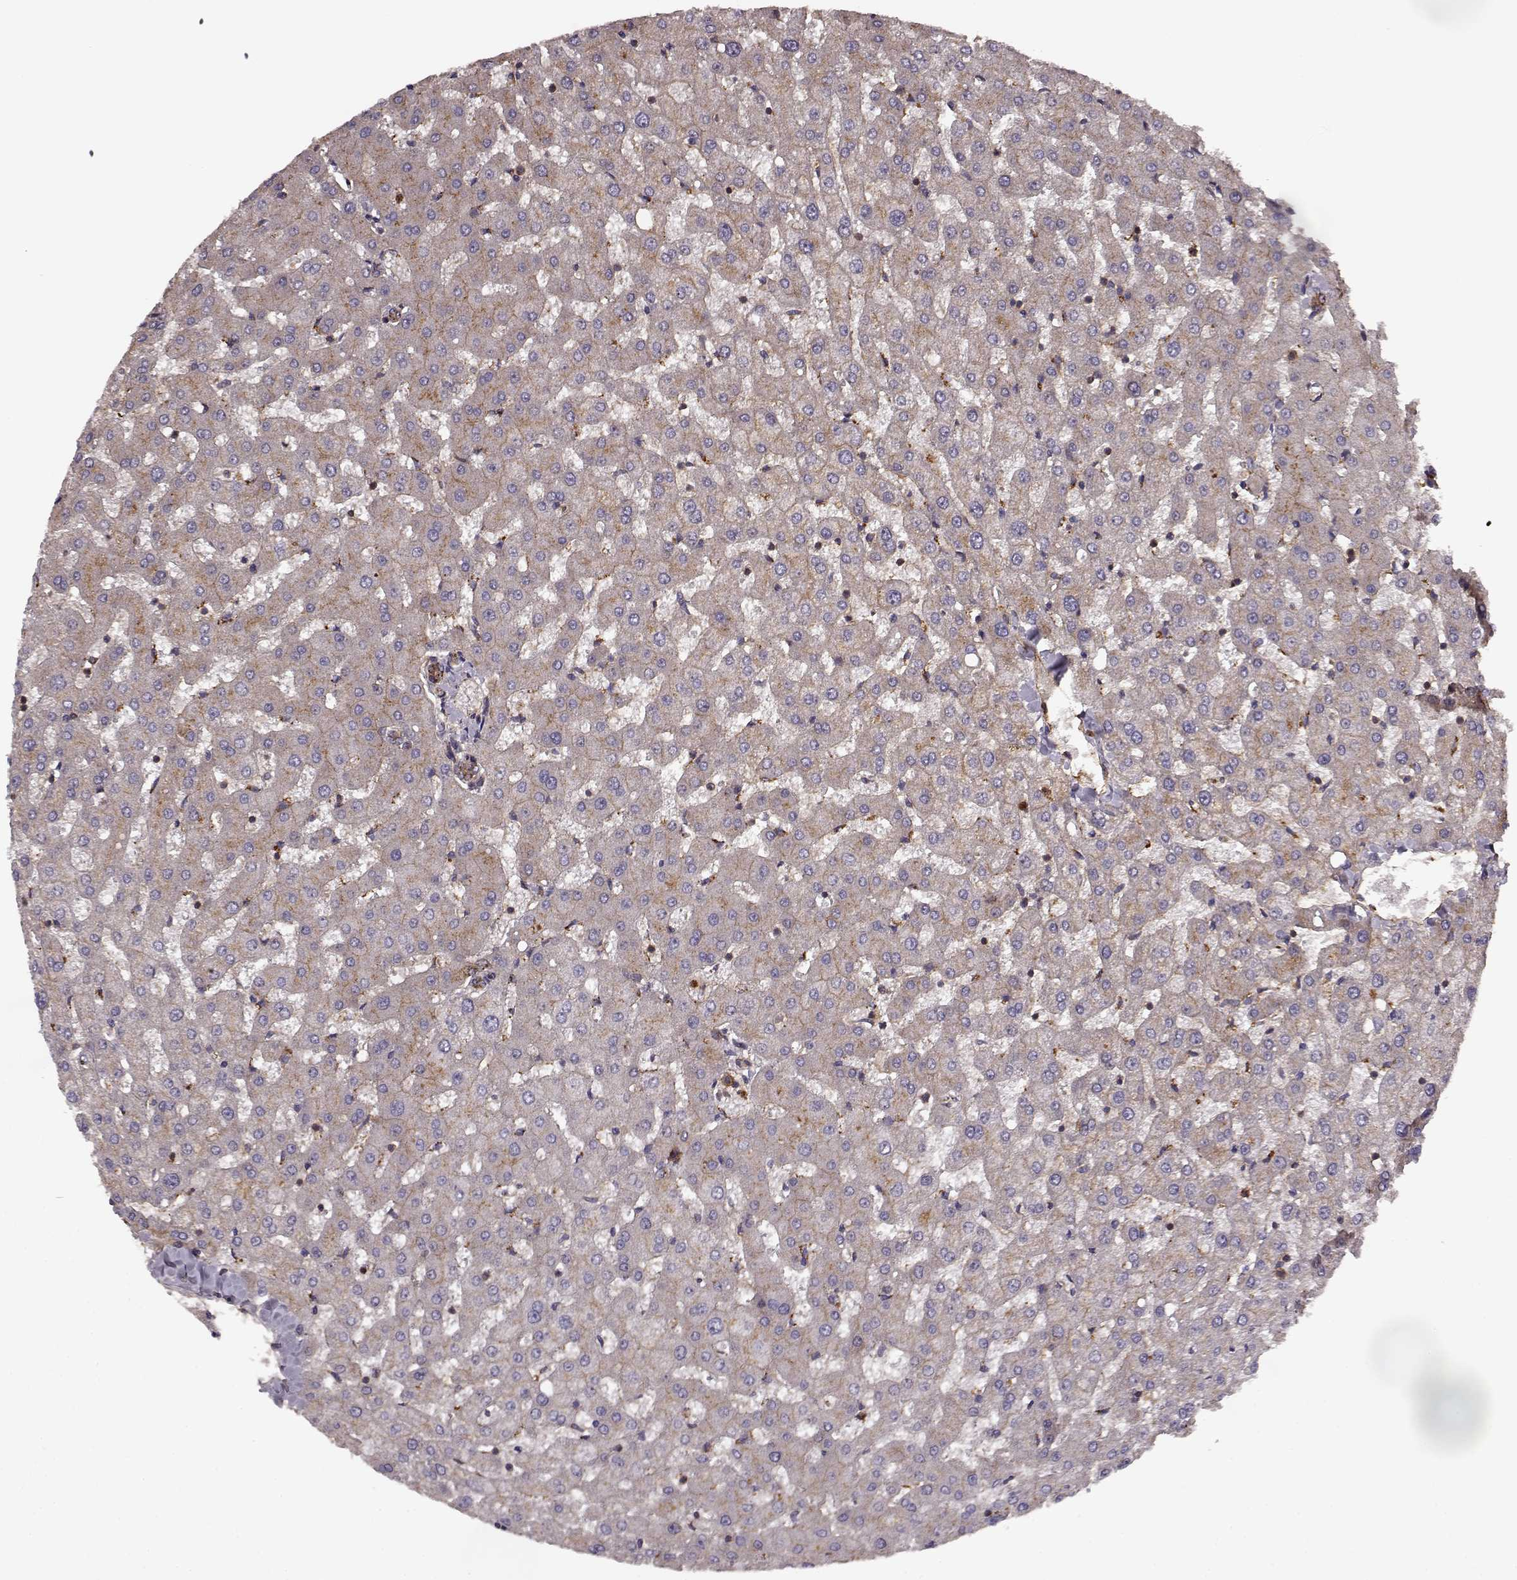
{"staining": {"intensity": "strong", "quantity": ">75%", "location": "cytoplasmic/membranous"}, "tissue": "liver", "cell_type": "Cholangiocytes", "image_type": "normal", "snomed": [{"axis": "morphology", "description": "Normal tissue, NOS"}, {"axis": "topography", "description": "Liver"}], "caption": "Protein staining displays strong cytoplasmic/membranous staining in about >75% of cholangiocytes in unremarkable liver. (DAB (3,3'-diaminobenzidine) = brown stain, brightfield microscopy at high magnification).", "gene": "IFRD2", "patient": {"sex": "female", "age": 50}}